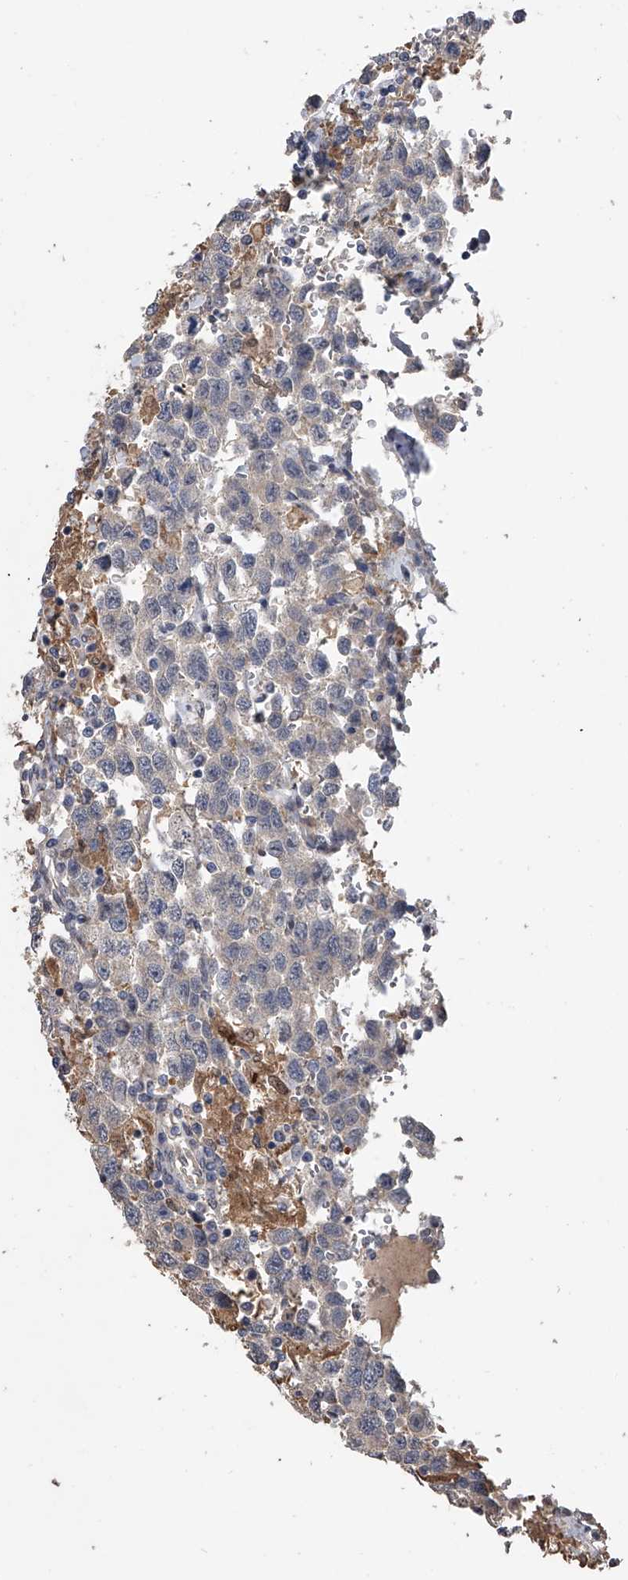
{"staining": {"intensity": "negative", "quantity": "none", "location": "none"}, "tissue": "testis cancer", "cell_type": "Tumor cells", "image_type": "cancer", "snomed": [{"axis": "morphology", "description": "Seminoma, NOS"}, {"axis": "topography", "description": "Testis"}], "caption": "High magnification brightfield microscopy of testis cancer (seminoma) stained with DAB (brown) and counterstained with hematoxylin (blue): tumor cells show no significant staining.", "gene": "DOCK9", "patient": {"sex": "male", "age": 41}}